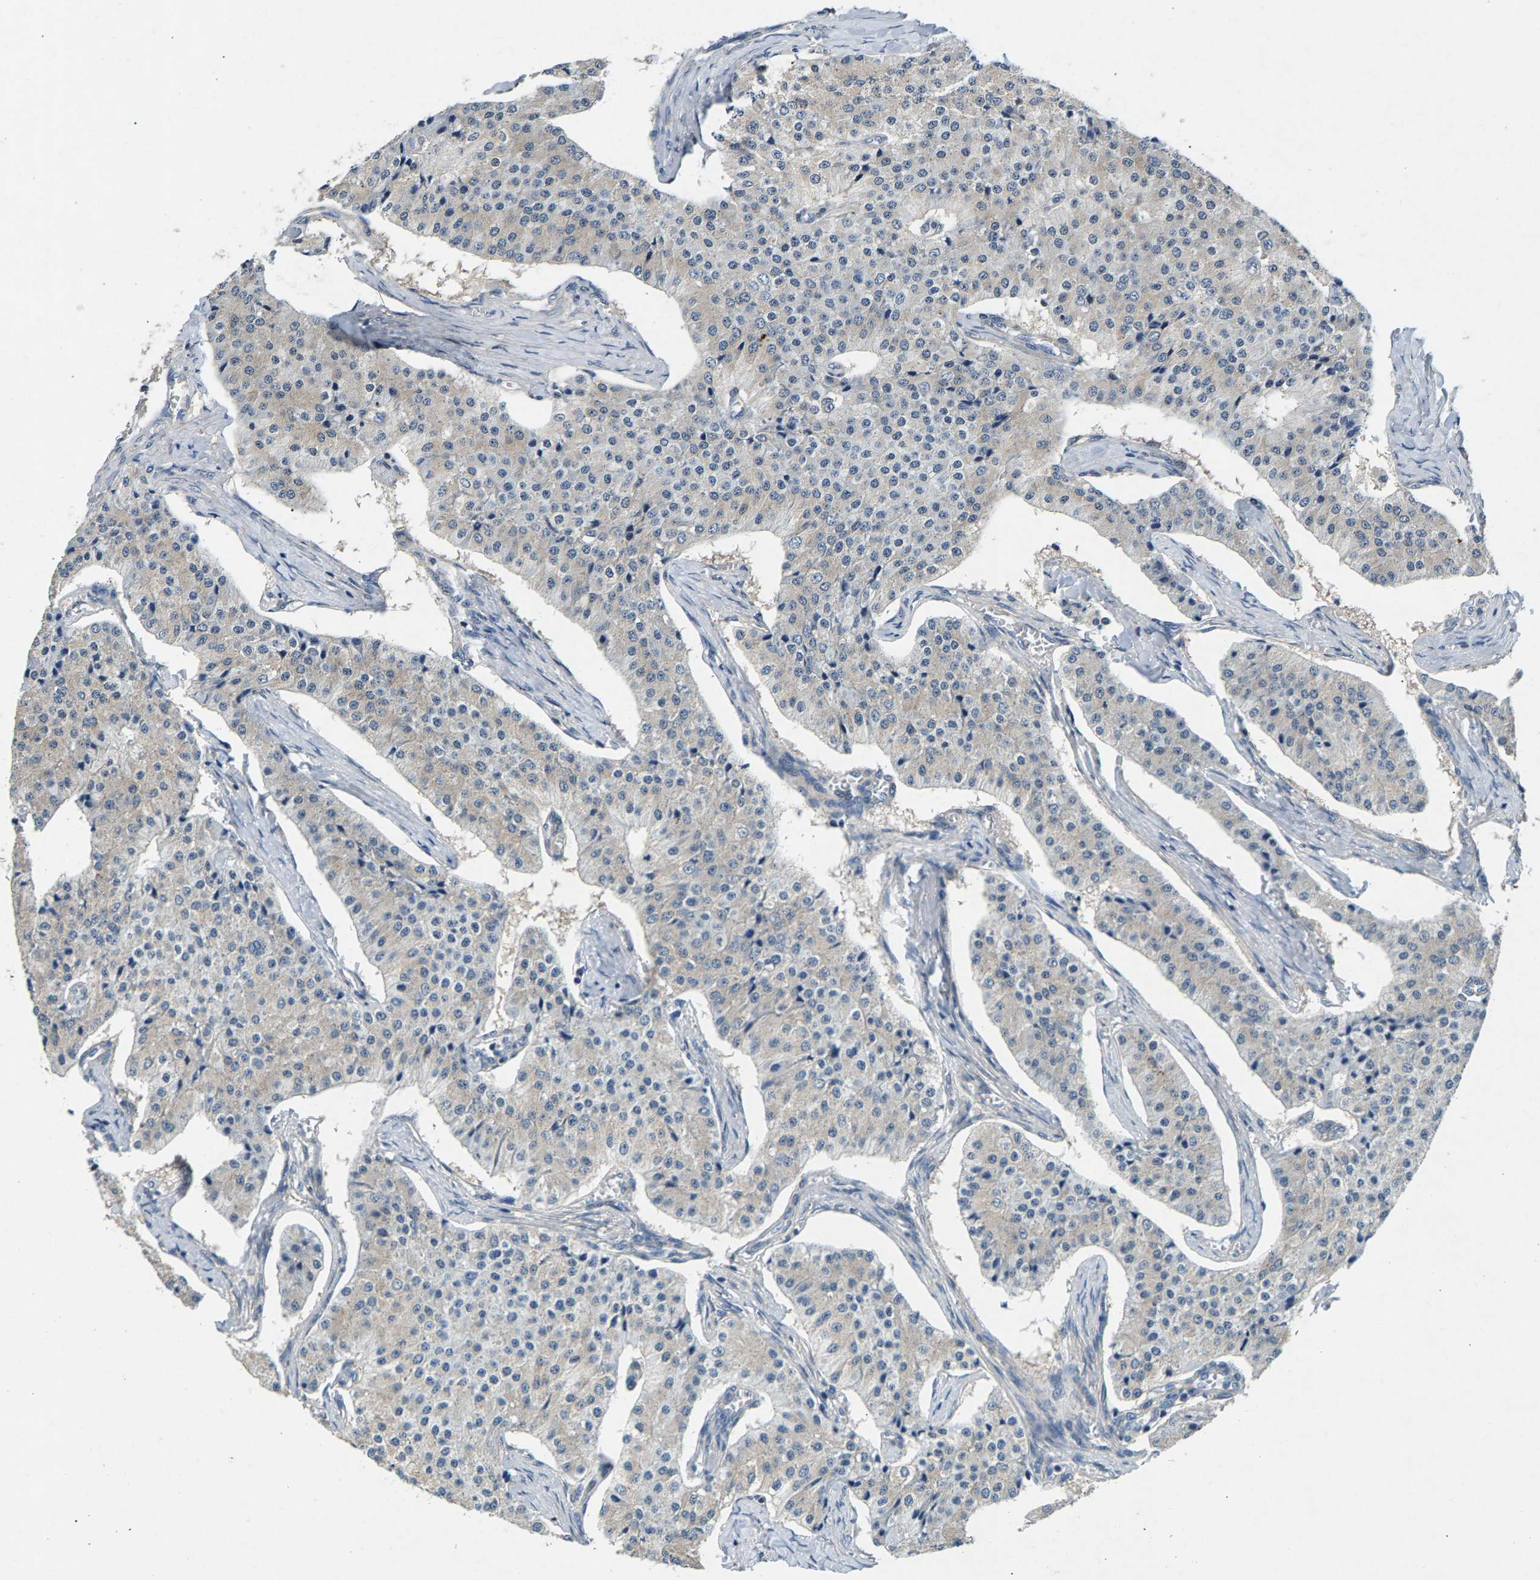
{"staining": {"intensity": "negative", "quantity": "none", "location": "none"}, "tissue": "carcinoid", "cell_type": "Tumor cells", "image_type": "cancer", "snomed": [{"axis": "morphology", "description": "Carcinoid, malignant, NOS"}, {"axis": "topography", "description": "Colon"}], "caption": "The immunohistochemistry (IHC) image has no significant expression in tumor cells of carcinoid tissue.", "gene": "NT5C", "patient": {"sex": "female", "age": 52}}